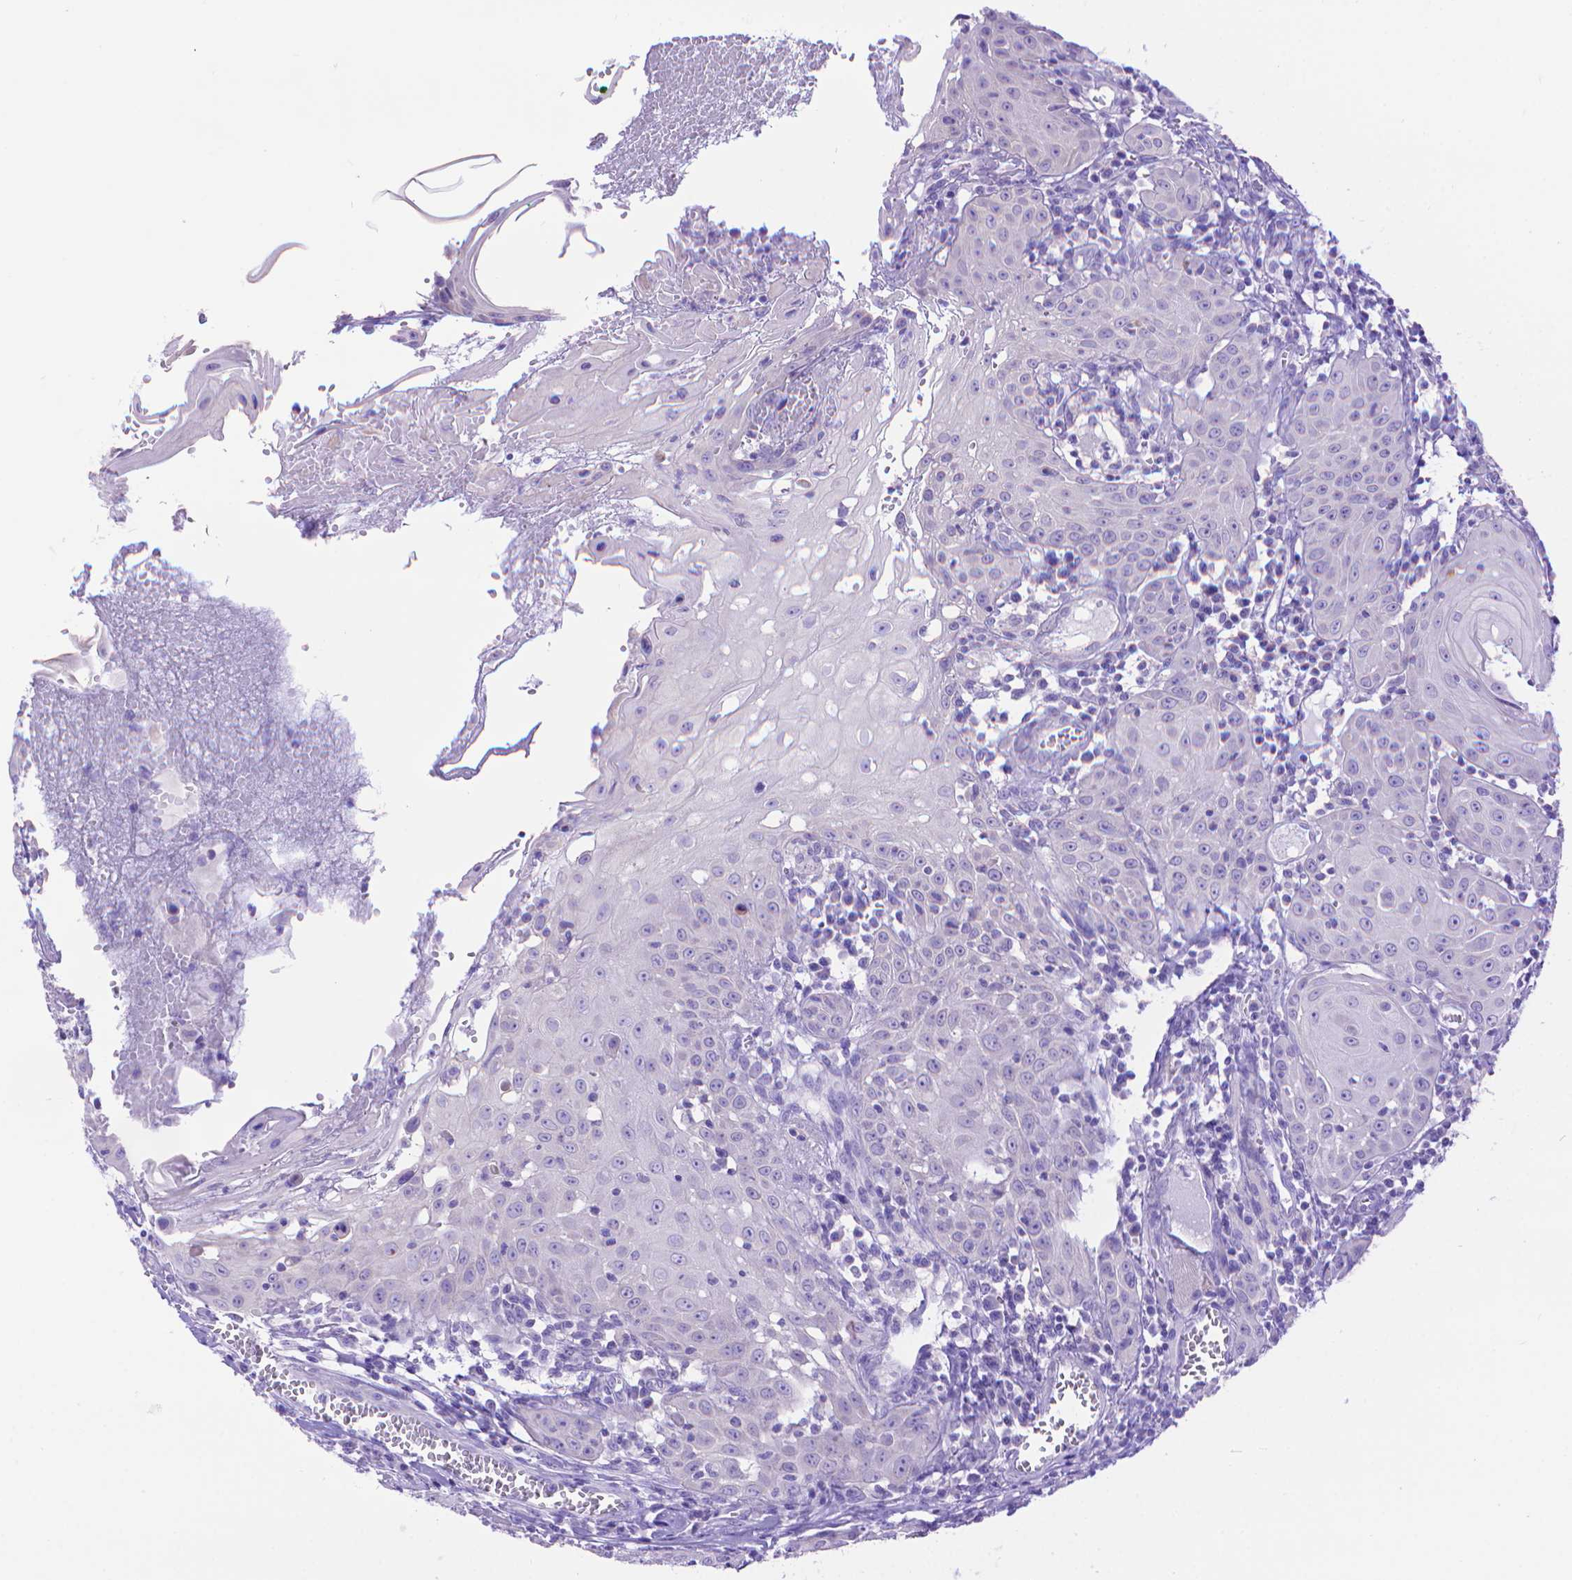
{"staining": {"intensity": "negative", "quantity": "none", "location": "none"}, "tissue": "head and neck cancer", "cell_type": "Tumor cells", "image_type": "cancer", "snomed": [{"axis": "morphology", "description": "Squamous cell carcinoma, NOS"}, {"axis": "topography", "description": "Head-Neck"}], "caption": "A micrograph of human squamous cell carcinoma (head and neck) is negative for staining in tumor cells.", "gene": "DHRS2", "patient": {"sex": "female", "age": 80}}